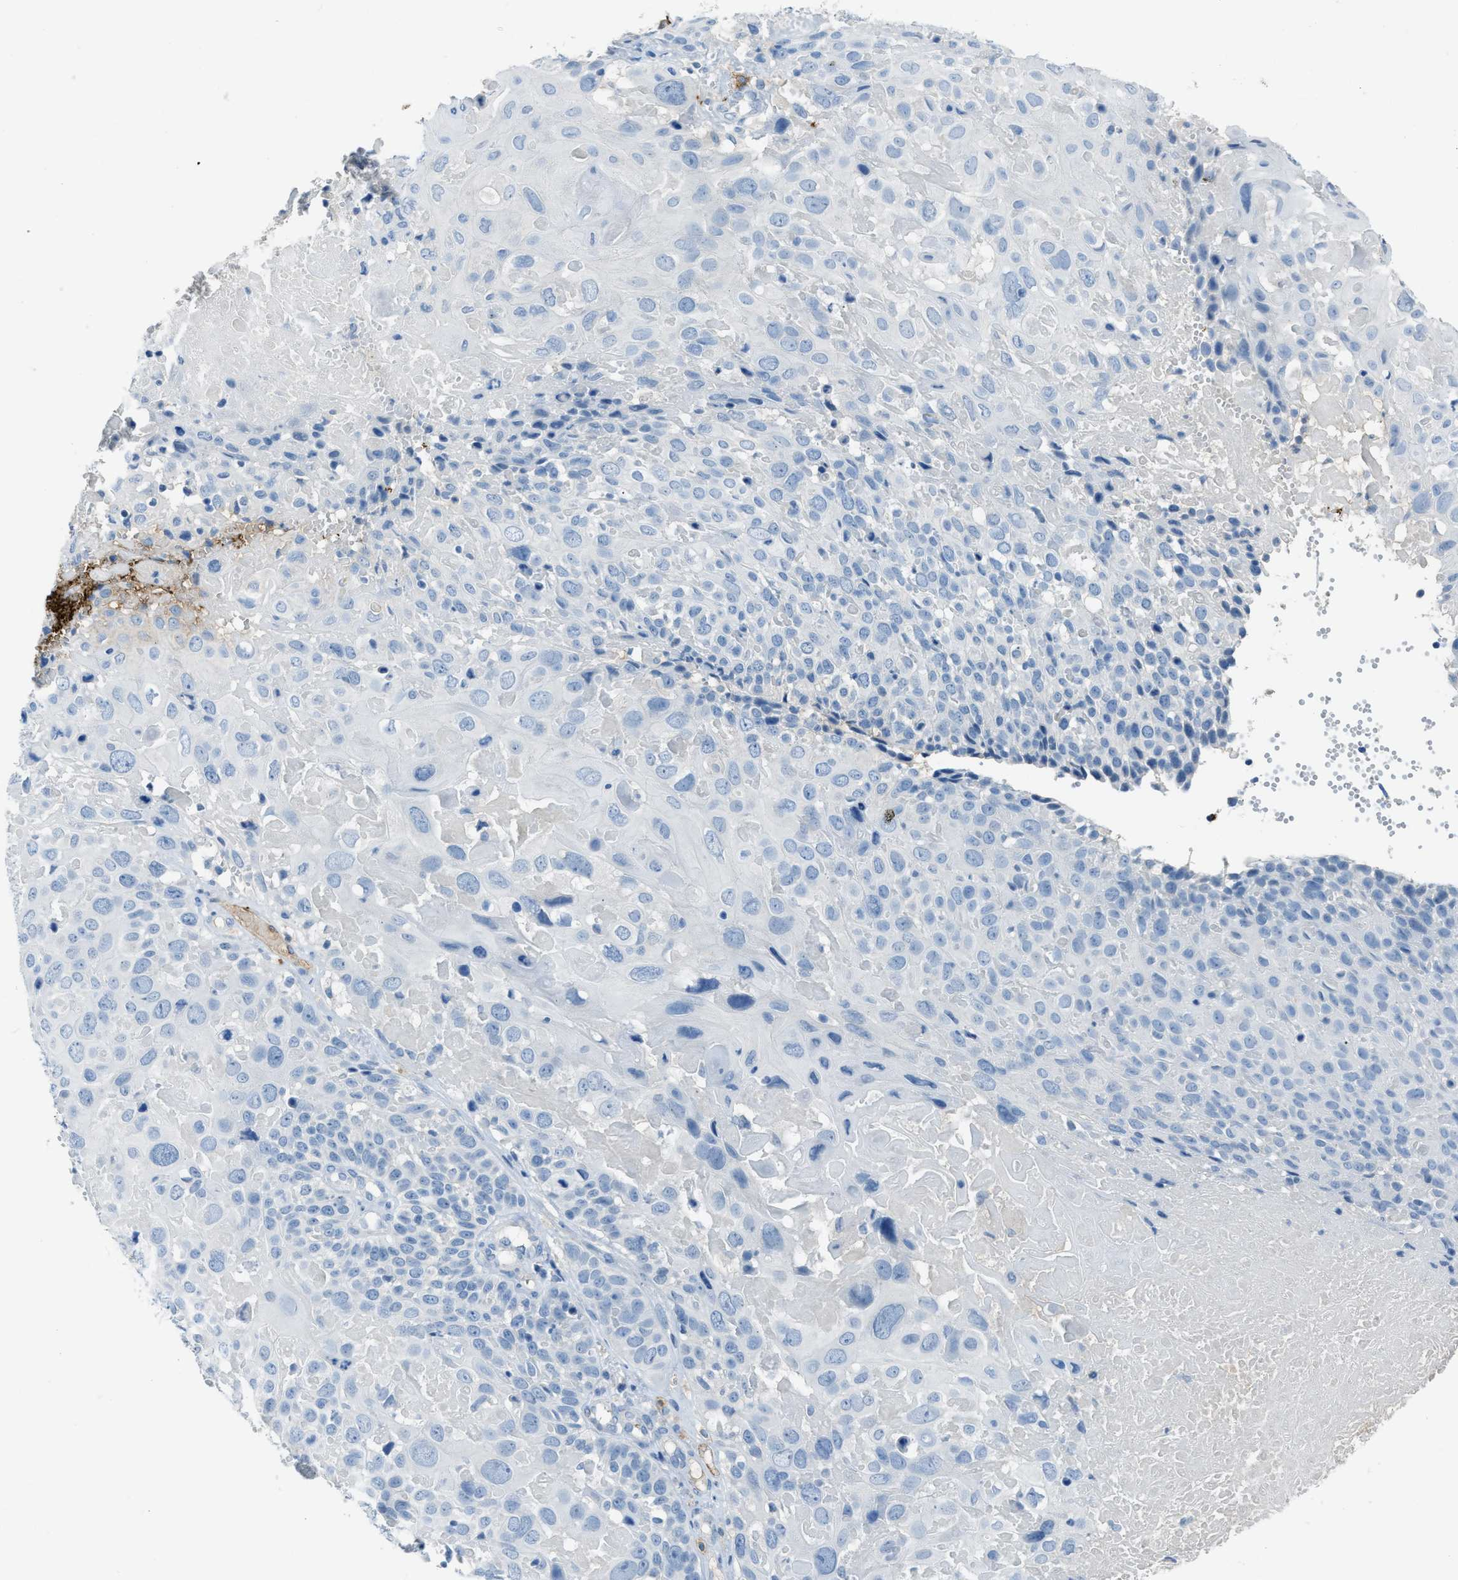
{"staining": {"intensity": "negative", "quantity": "none", "location": "none"}, "tissue": "cervical cancer", "cell_type": "Tumor cells", "image_type": "cancer", "snomed": [{"axis": "morphology", "description": "Squamous cell carcinoma, NOS"}, {"axis": "topography", "description": "Cervix"}], "caption": "An immunohistochemistry (IHC) image of cervical cancer (squamous cell carcinoma) is shown. There is no staining in tumor cells of cervical cancer (squamous cell carcinoma).", "gene": "SLC22A15", "patient": {"sex": "female", "age": 74}}